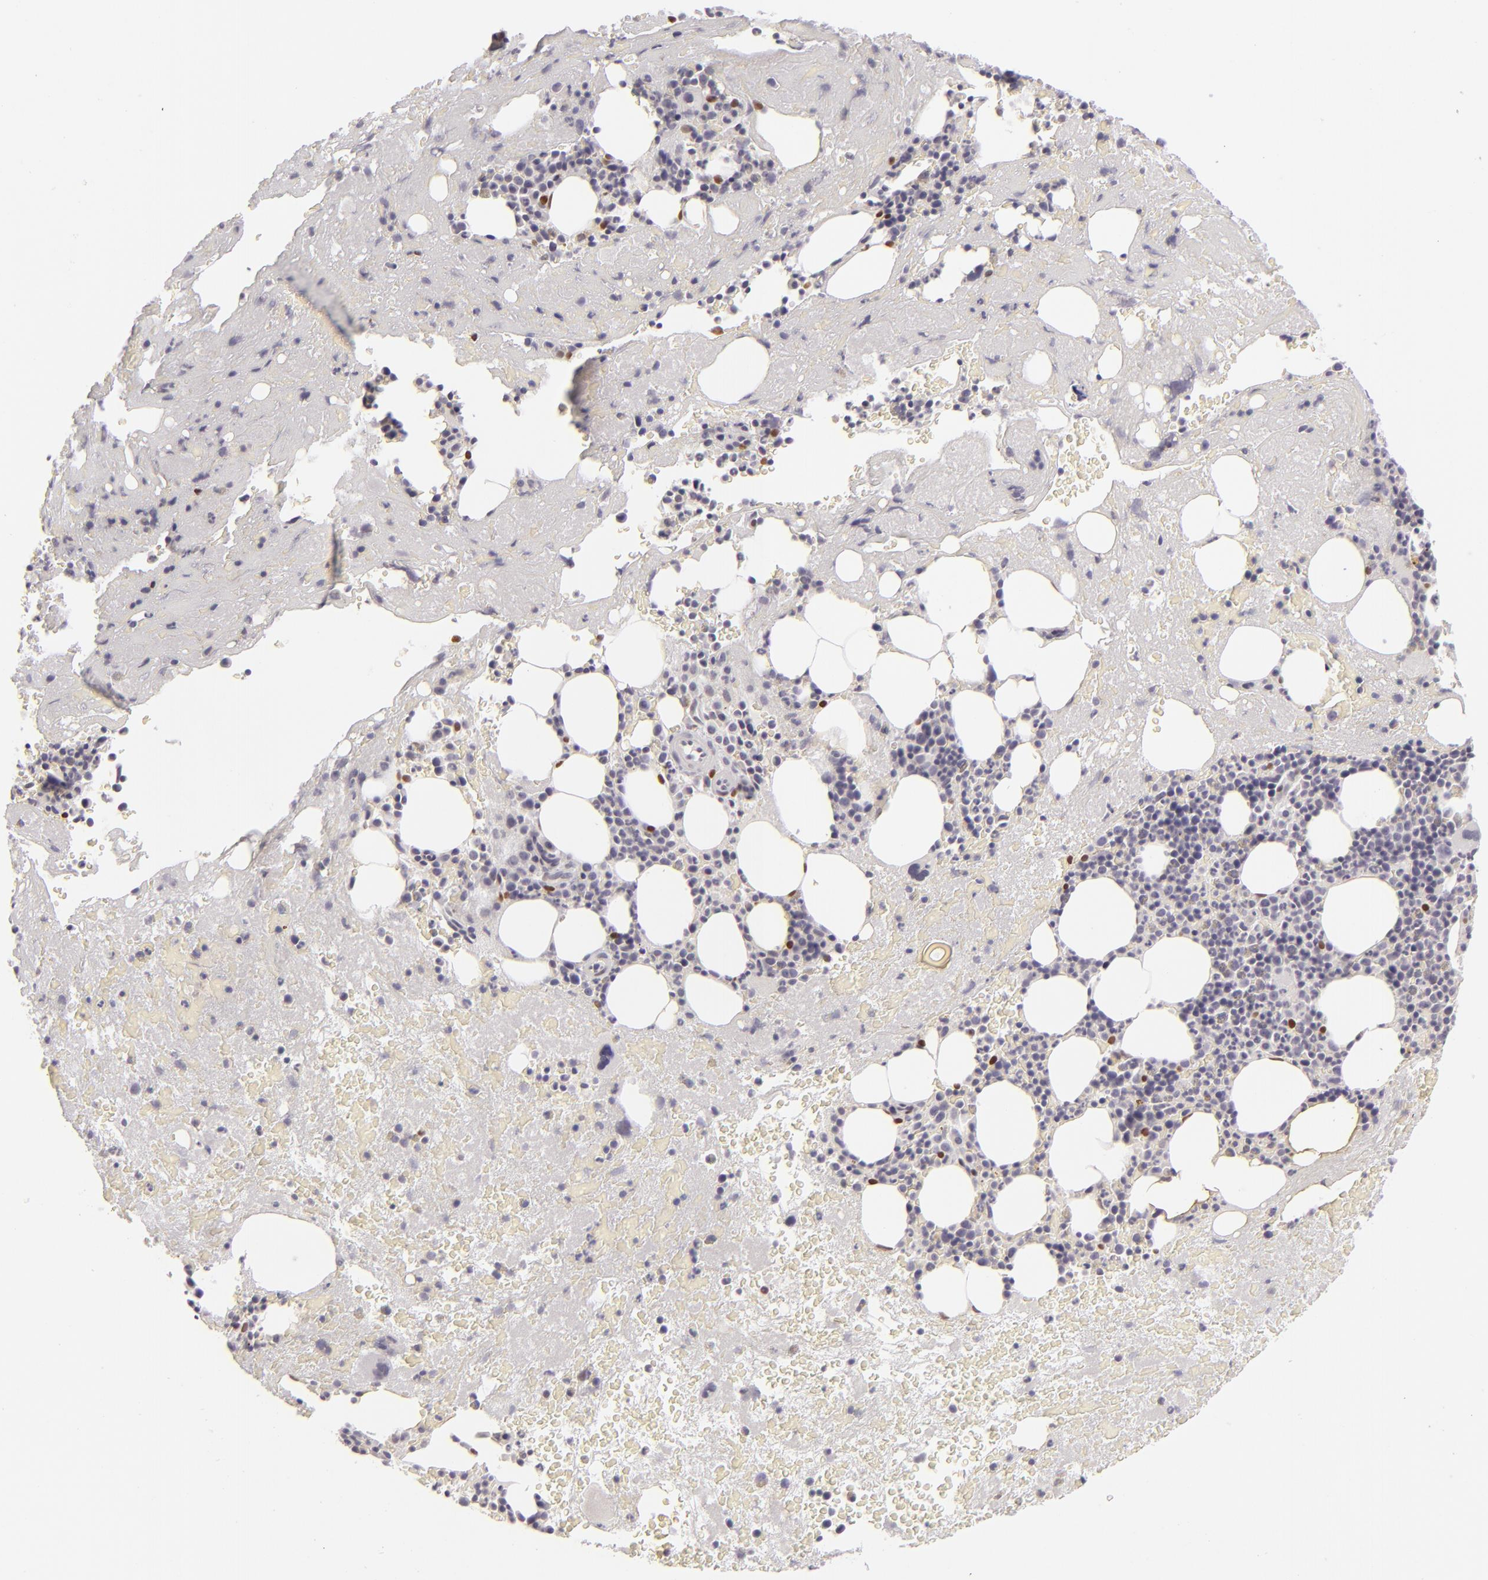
{"staining": {"intensity": "negative", "quantity": "none", "location": "none"}, "tissue": "bone marrow", "cell_type": "Hematopoietic cells", "image_type": "normal", "snomed": [{"axis": "morphology", "description": "Normal tissue, NOS"}, {"axis": "topography", "description": "Bone marrow"}], "caption": "Image shows no protein staining in hematopoietic cells of benign bone marrow. The staining was performed using DAB (3,3'-diaminobenzidine) to visualize the protein expression in brown, while the nuclei were stained in blue with hematoxylin (Magnification: 20x).", "gene": "SIX1", "patient": {"sex": "male", "age": 76}}